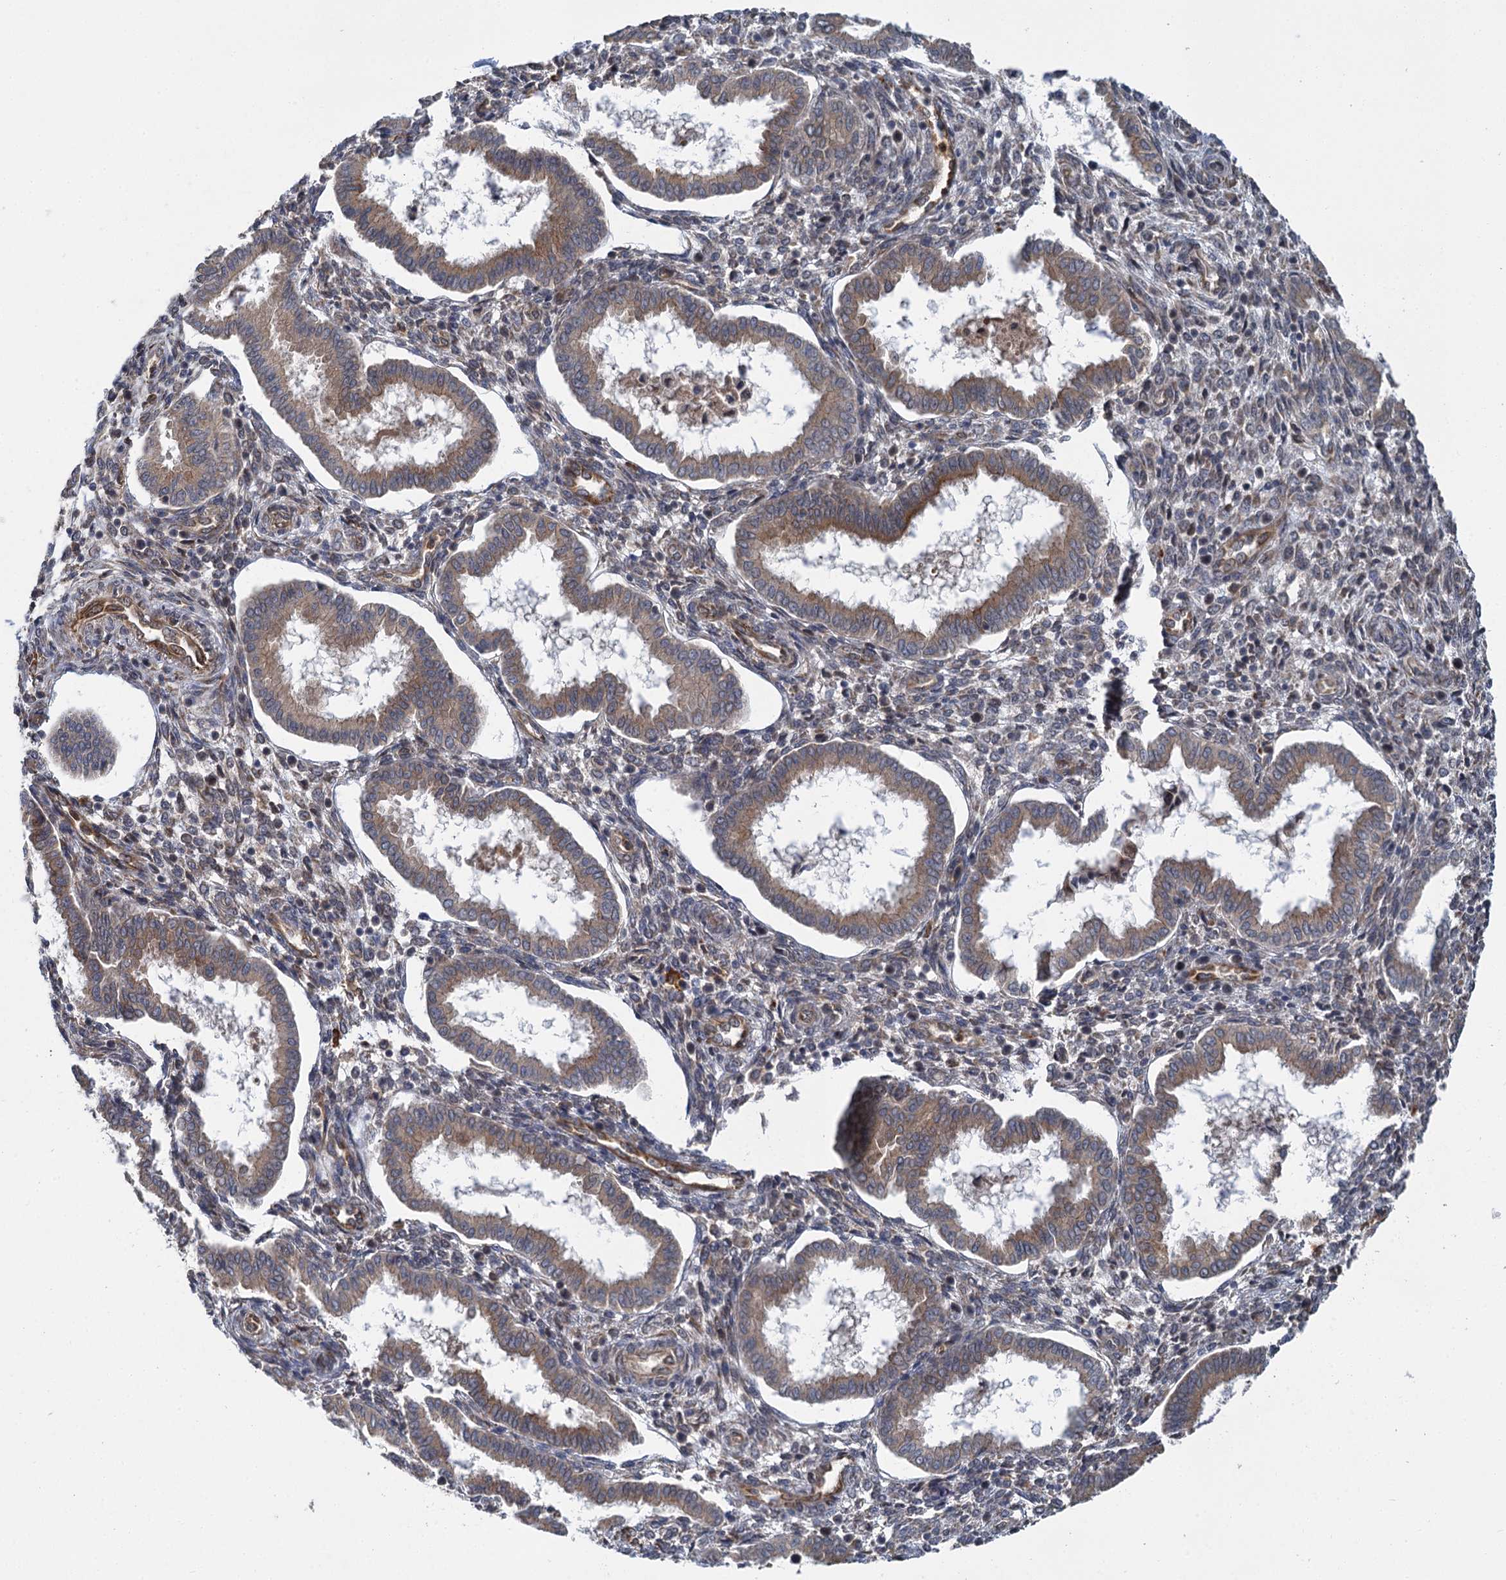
{"staining": {"intensity": "weak", "quantity": "<25%", "location": "cytoplasmic/membranous"}, "tissue": "endometrium", "cell_type": "Cells in endometrial stroma", "image_type": "normal", "snomed": [{"axis": "morphology", "description": "Normal tissue, NOS"}, {"axis": "topography", "description": "Endometrium"}], "caption": "A histopathology image of endometrium stained for a protein exhibits no brown staining in cells in endometrial stroma. (Stains: DAB (3,3'-diaminobenzidine) IHC with hematoxylin counter stain, Microscopy: brightfield microscopy at high magnification).", "gene": "APBA2", "patient": {"sex": "female", "age": 24}}